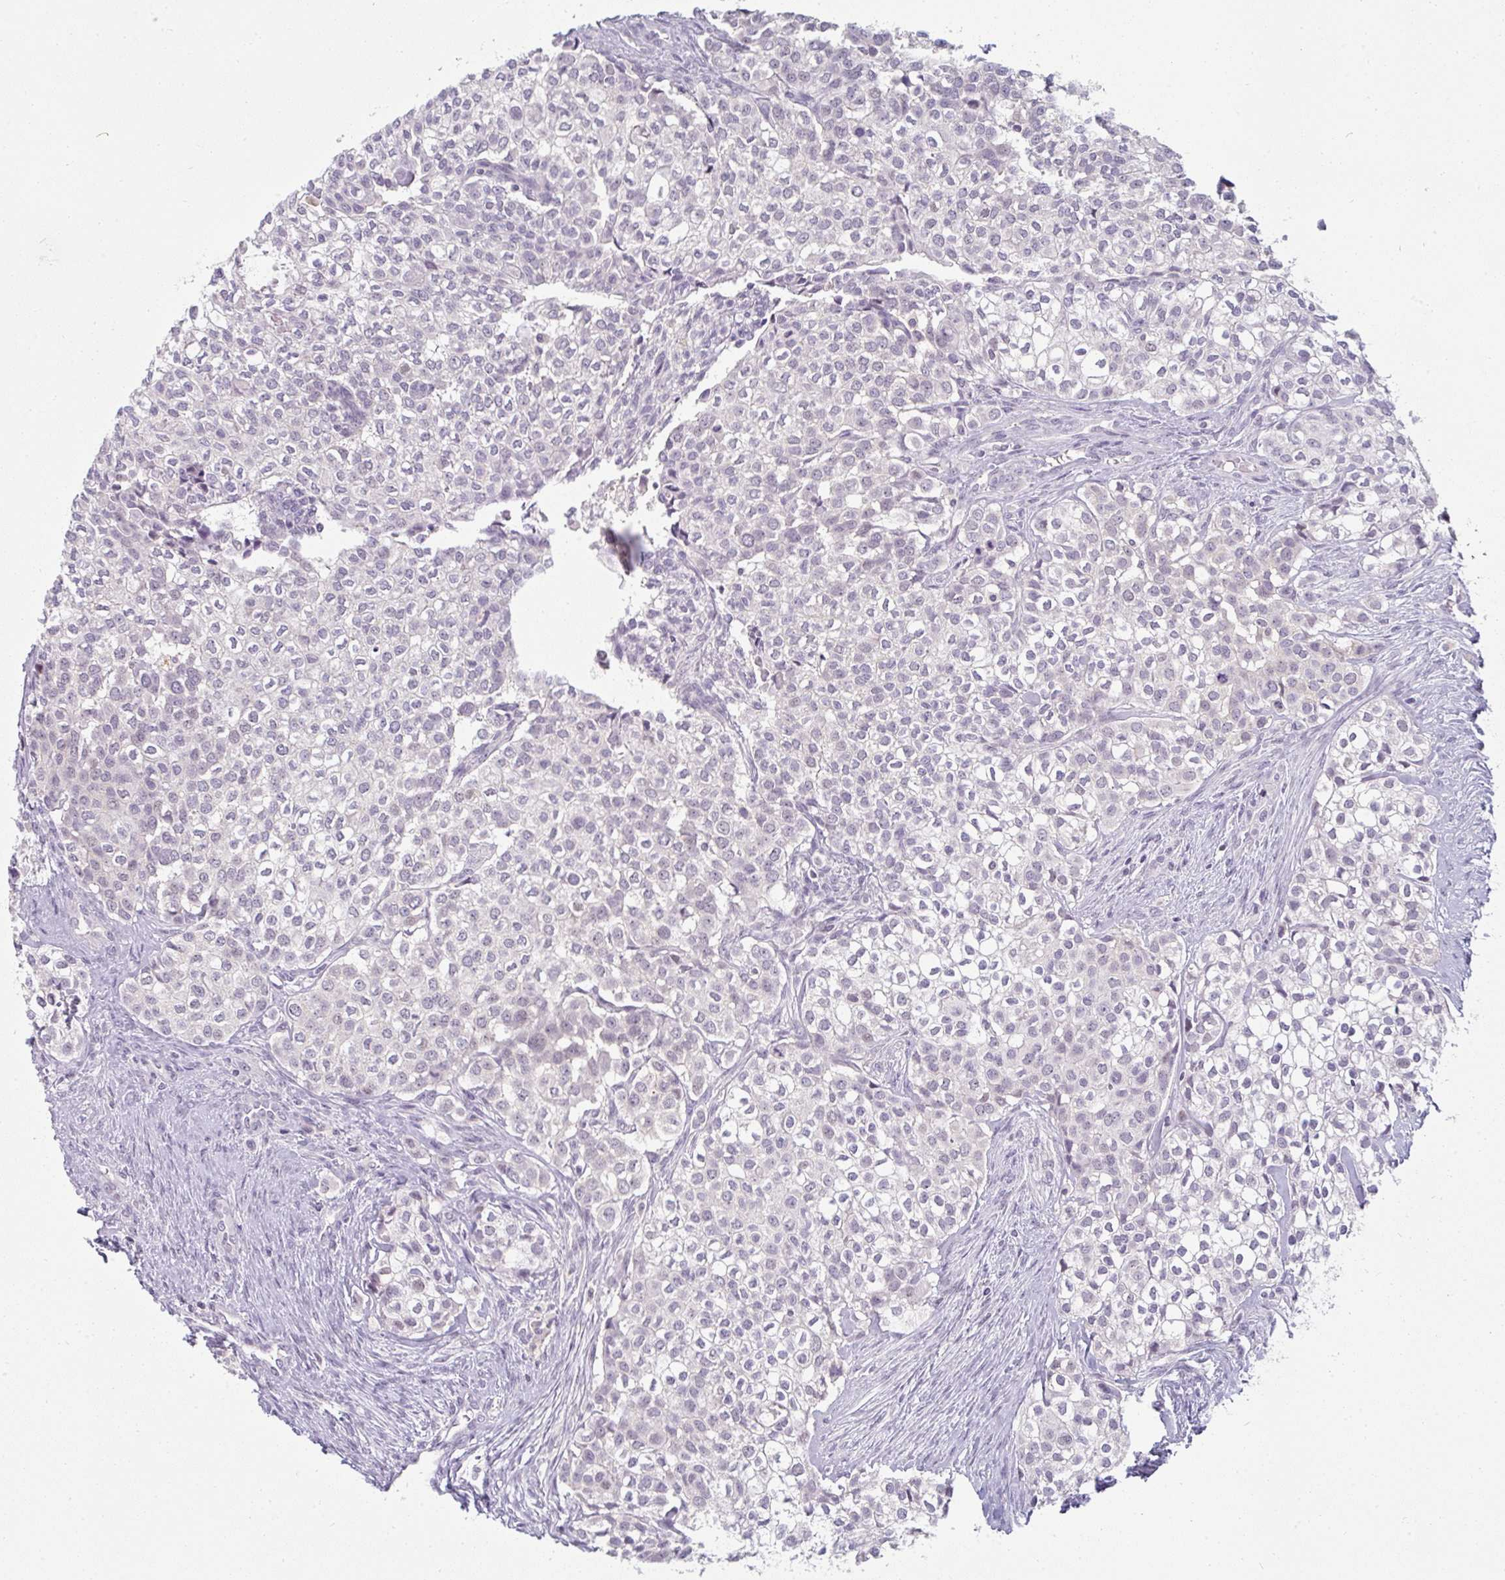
{"staining": {"intensity": "negative", "quantity": "none", "location": "none"}, "tissue": "head and neck cancer", "cell_type": "Tumor cells", "image_type": "cancer", "snomed": [{"axis": "morphology", "description": "Adenocarcinoma, NOS"}, {"axis": "topography", "description": "Head-Neck"}], "caption": "An immunohistochemistry histopathology image of head and neck cancer (adenocarcinoma) is shown. There is no staining in tumor cells of head and neck cancer (adenocarcinoma).", "gene": "PPFIA4", "patient": {"sex": "male", "age": 81}}